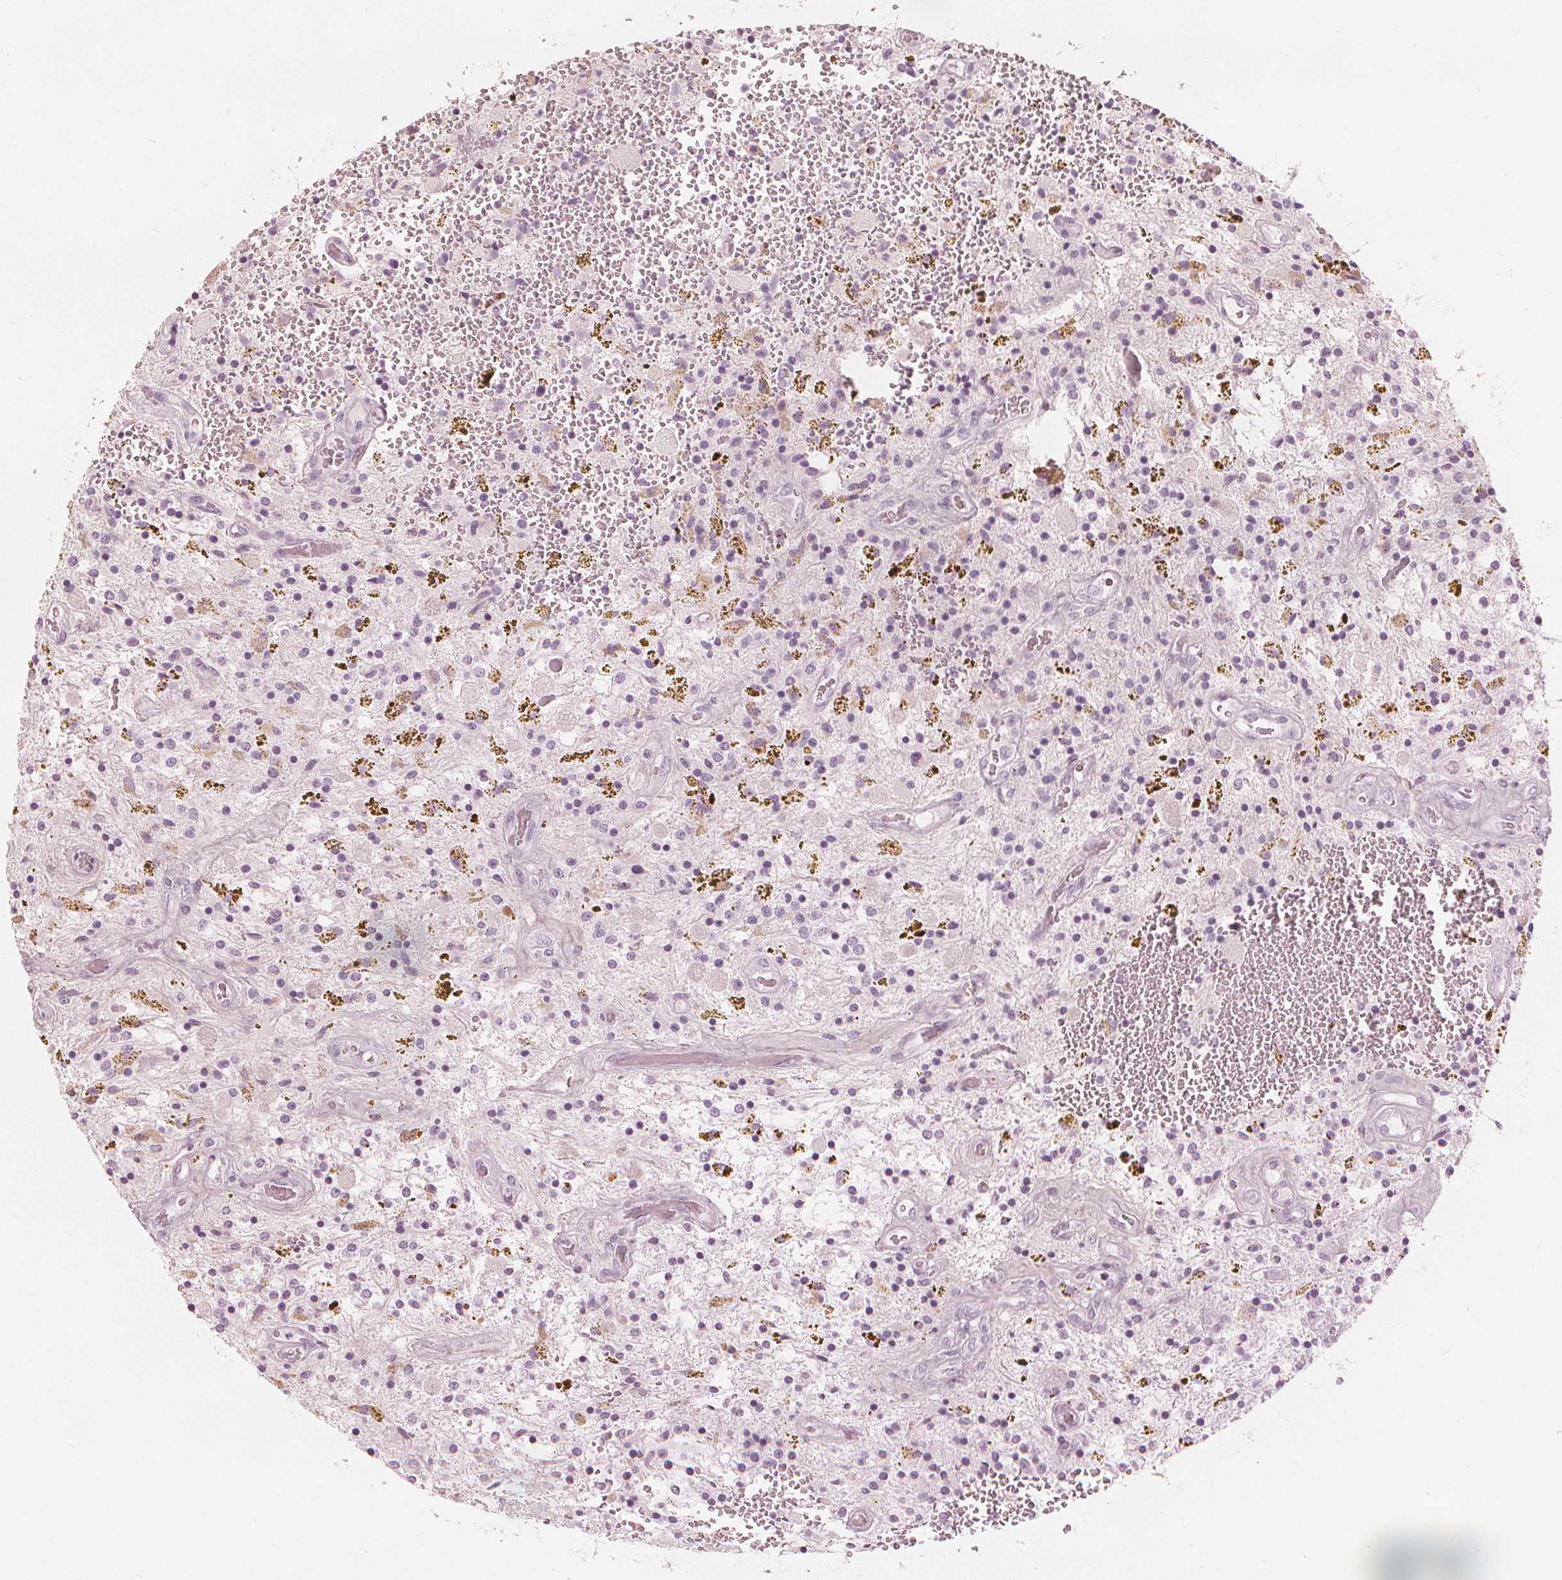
{"staining": {"intensity": "negative", "quantity": "none", "location": "none"}, "tissue": "glioma", "cell_type": "Tumor cells", "image_type": "cancer", "snomed": [{"axis": "morphology", "description": "Glioma, malignant, Low grade"}, {"axis": "topography", "description": "Cerebellum"}], "caption": "Glioma was stained to show a protein in brown. There is no significant expression in tumor cells.", "gene": "PAEP", "patient": {"sex": "female", "age": 14}}